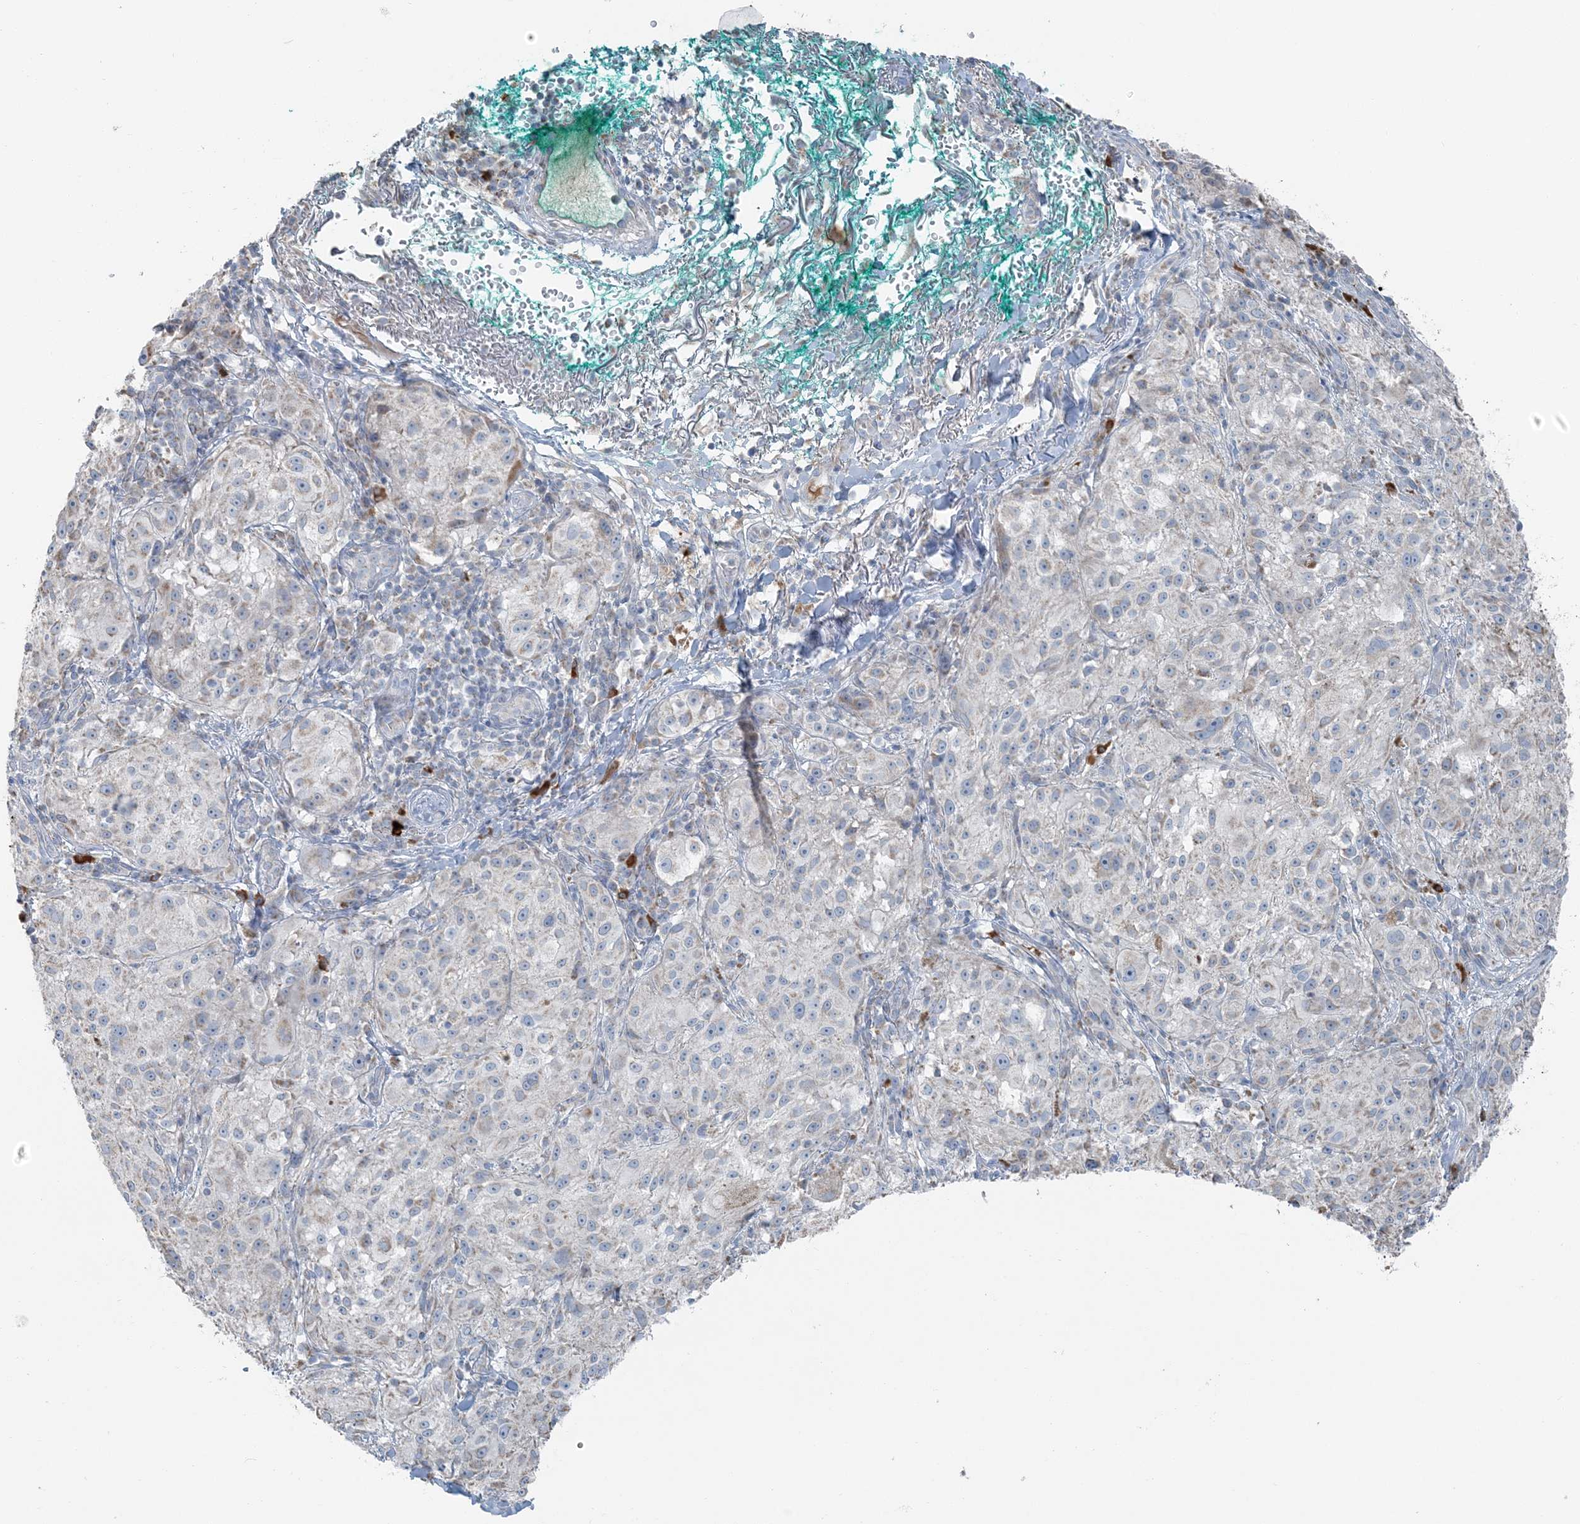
{"staining": {"intensity": "negative", "quantity": "none", "location": "none"}, "tissue": "melanoma", "cell_type": "Tumor cells", "image_type": "cancer", "snomed": [{"axis": "morphology", "description": "Necrosis, NOS"}, {"axis": "morphology", "description": "Malignant melanoma, NOS"}, {"axis": "topography", "description": "Skin"}], "caption": "The micrograph reveals no staining of tumor cells in malignant melanoma. Brightfield microscopy of immunohistochemistry stained with DAB (3,3'-diaminobenzidine) (brown) and hematoxylin (blue), captured at high magnification.", "gene": "SLC22A16", "patient": {"sex": "female", "age": 87}}